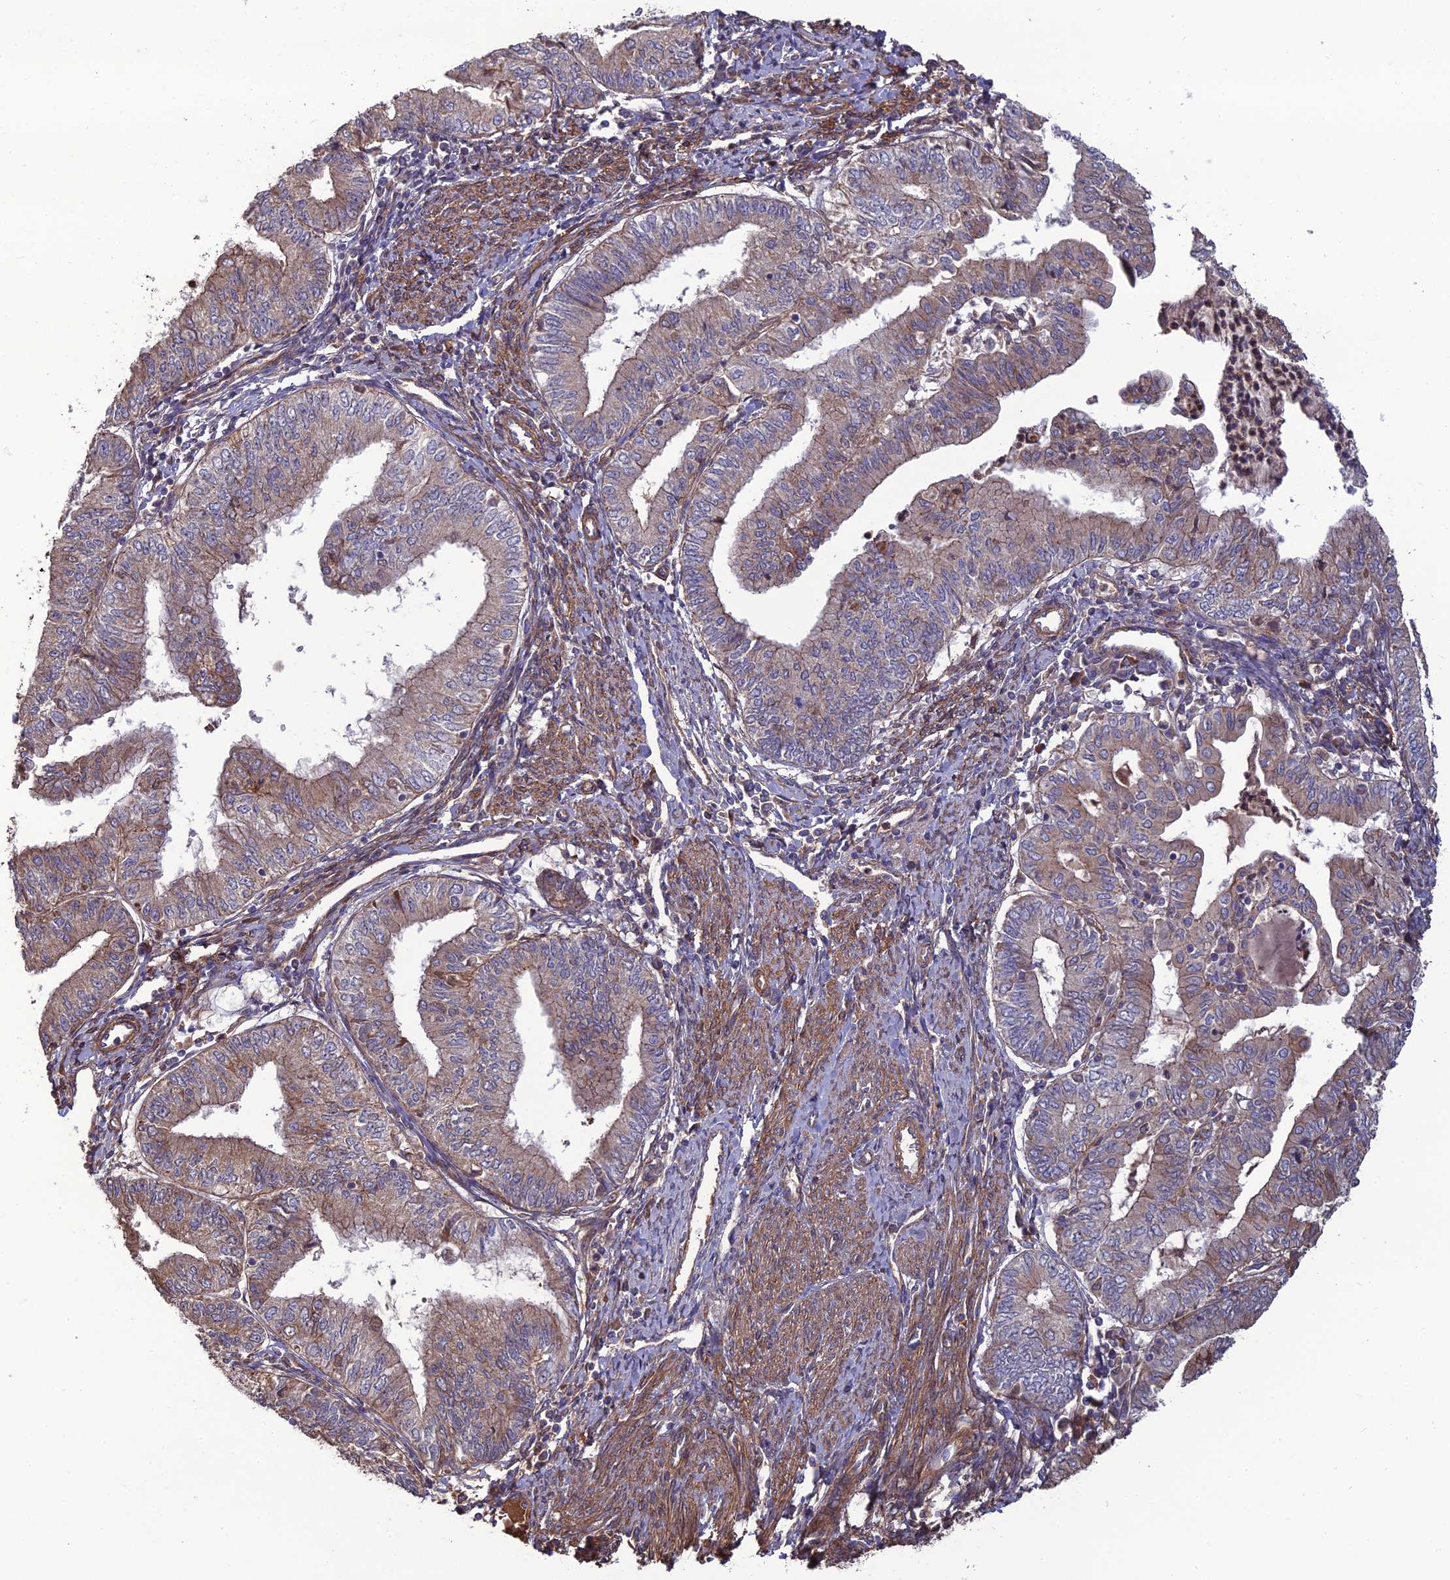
{"staining": {"intensity": "moderate", "quantity": "25%-75%", "location": "cytoplasmic/membranous"}, "tissue": "endometrial cancer", "cell_type": "Tumor cells", "image_type": "cancer", "snomed": [{"axis": "morphology", "description": "Adenocarcinoma, NOS"}, {"axis": "topography", "description": "Endometrium"}], "caption": "Immunohistochemistry (IHC) (DAB) staining of human endometrial cancer (adenocarcinoma) shows moderate cytoplasmic/membranous protein staining in approximately 25%-75% of tumor cells.", "gene": "ATP6V0A2", "patient": {"sex": "female", "age": 66}}